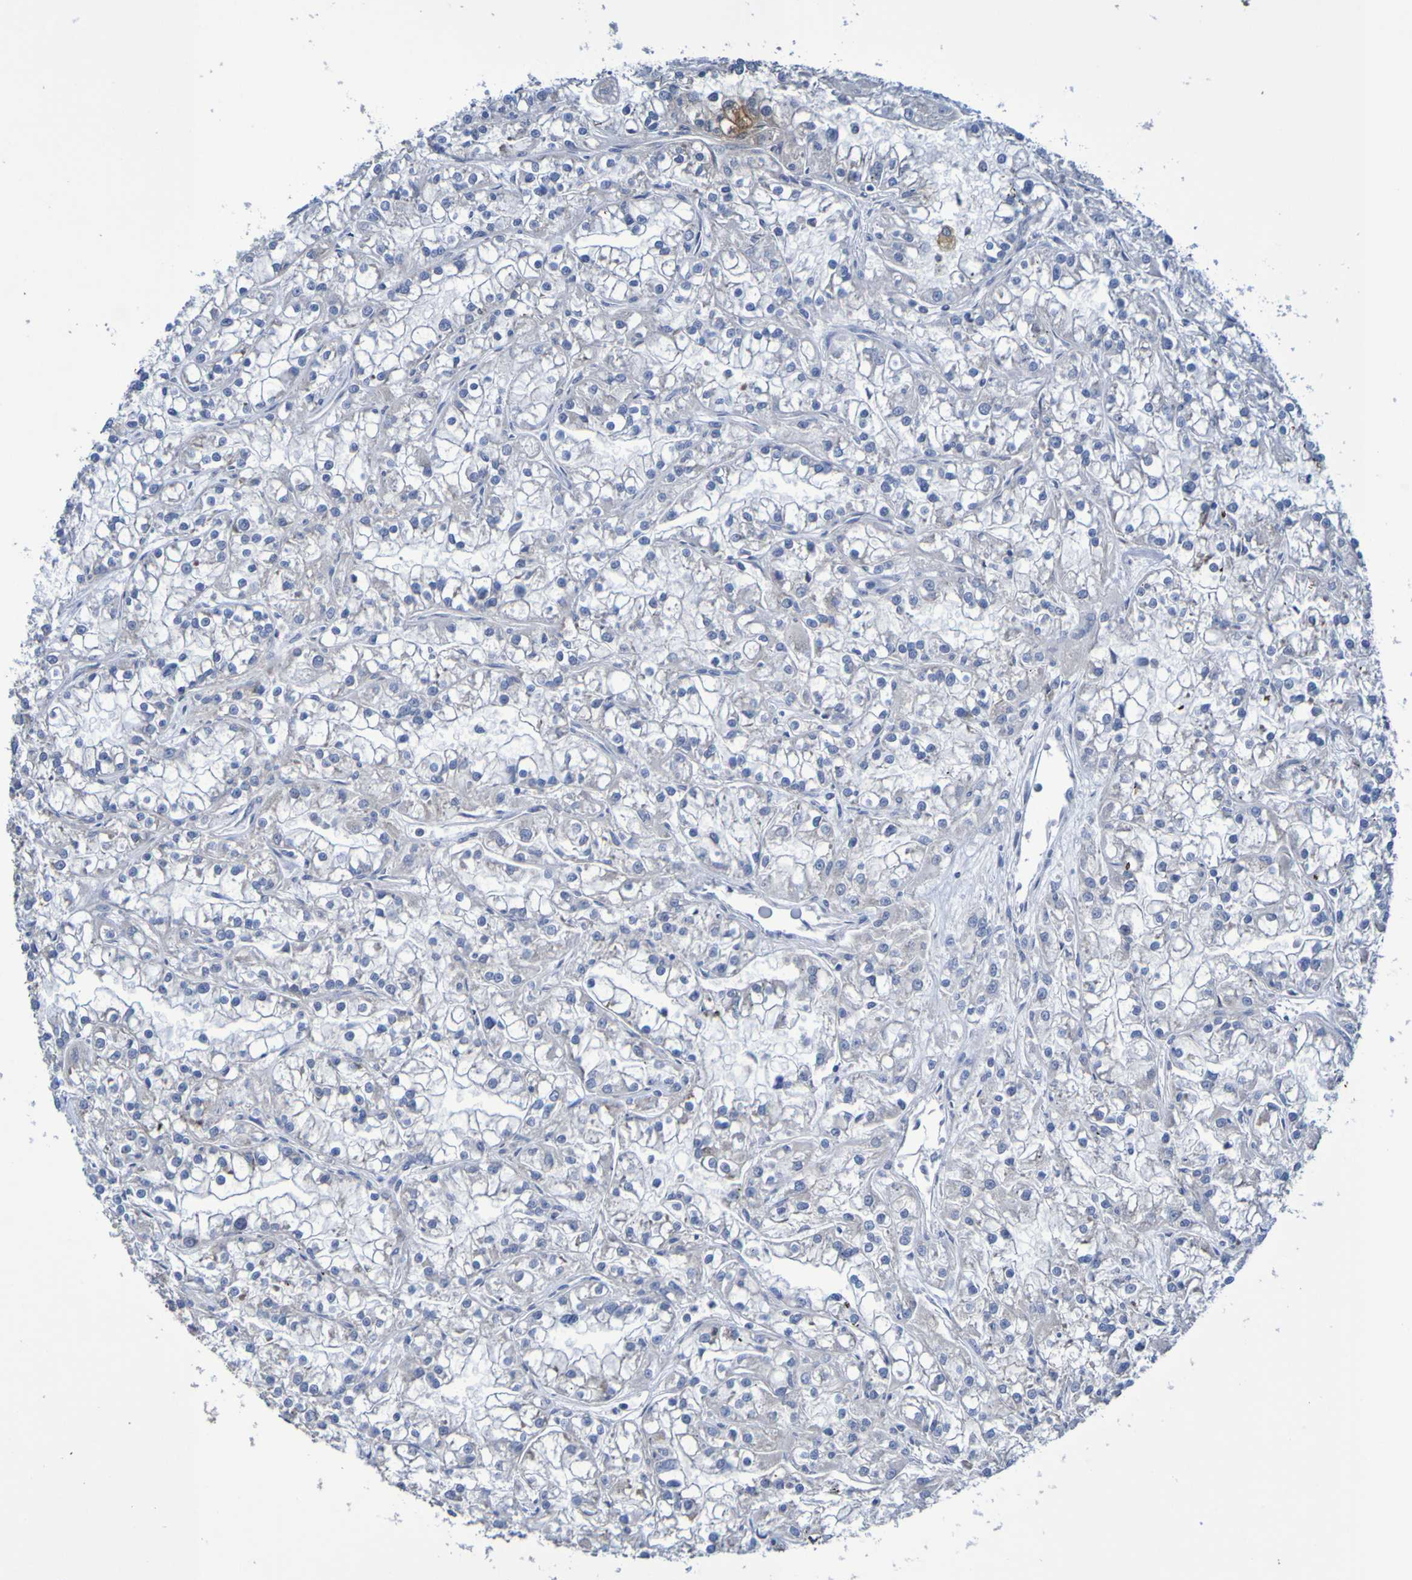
{"staining": {"intensity": "negative", "quantity": "none", "location": "none"}, "tissue": "renal cancer", "cell_type": "Tumor cells", "image_type": "cancer", "snomed": [{"axis": "morphology", "description": "Adenocarcinoma, NOS"}, {"axis": "topography", "description": "Kidney"}], "caption": "There is no significant staining in tumor cells of renal adenocarcinoma.", "gene": "ATIC", "patient": {"sex": "female", "age": 52}}